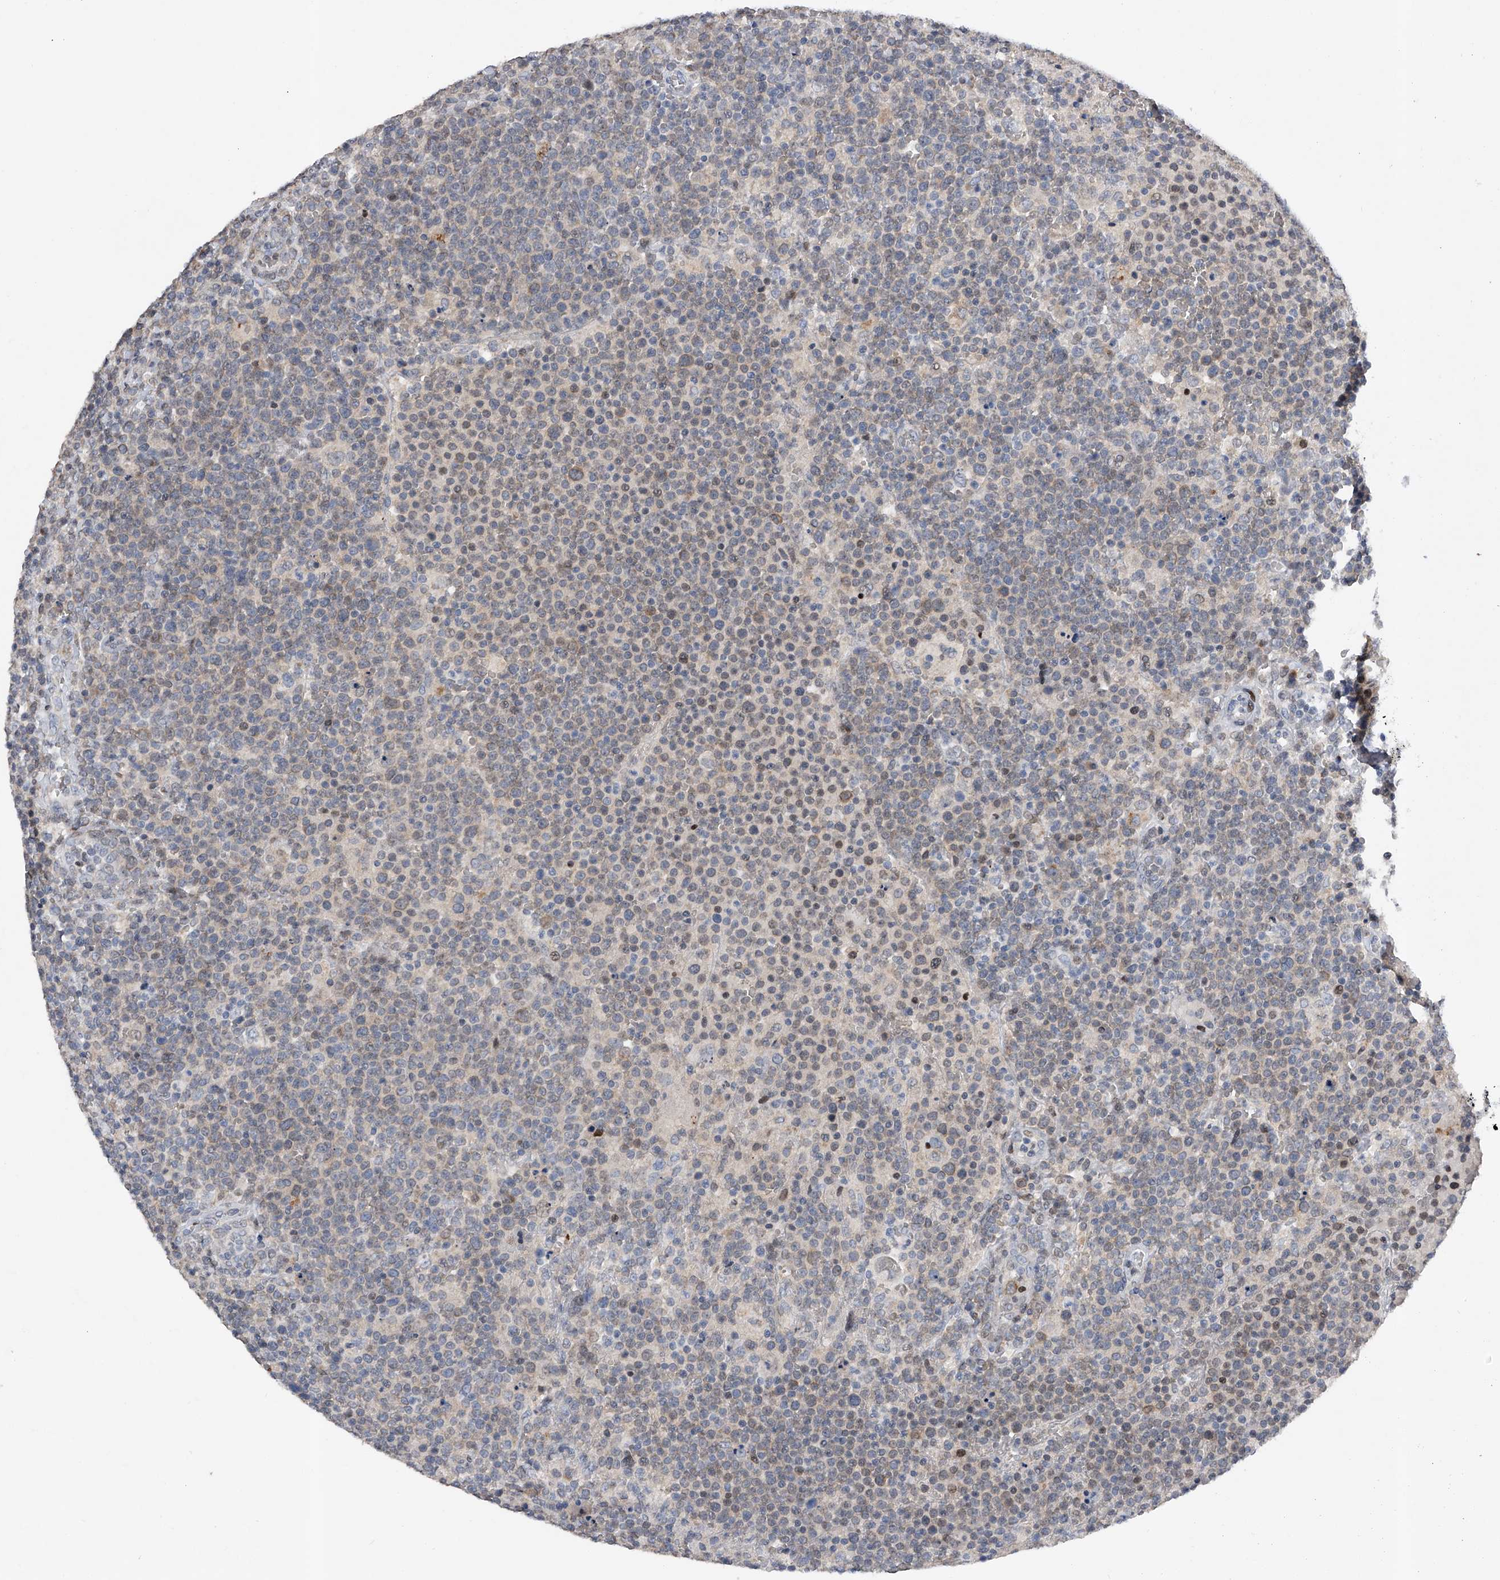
{"staining": {"intensity": "weak", "quantity": "<25%", "location": "cytoplasmic/membranous"}, "tissue": "lymphoma", "cell_type": "Tumor cells", "image_type": "cancer", "snomed": [{"axis": "morphology", "description": "Malignant lymphoma, non-Hodgkin's type, High grade"}, {"axis": "topography", "description": "Lymph node"}], "caption": "Immunohistochemistry micrograph of human lymphoma stained for a protein (brown), which displays no positivity in tumor cells. The staining was performed using DAB (3,3'-diaminobenzidine) to visualize the protein expression in brown, while the nuclei were stained in blue with hematoxylin (Magnification: 20x).", "gene": "RWDD2A", "patient": {"sex": "male", "age": 61}}